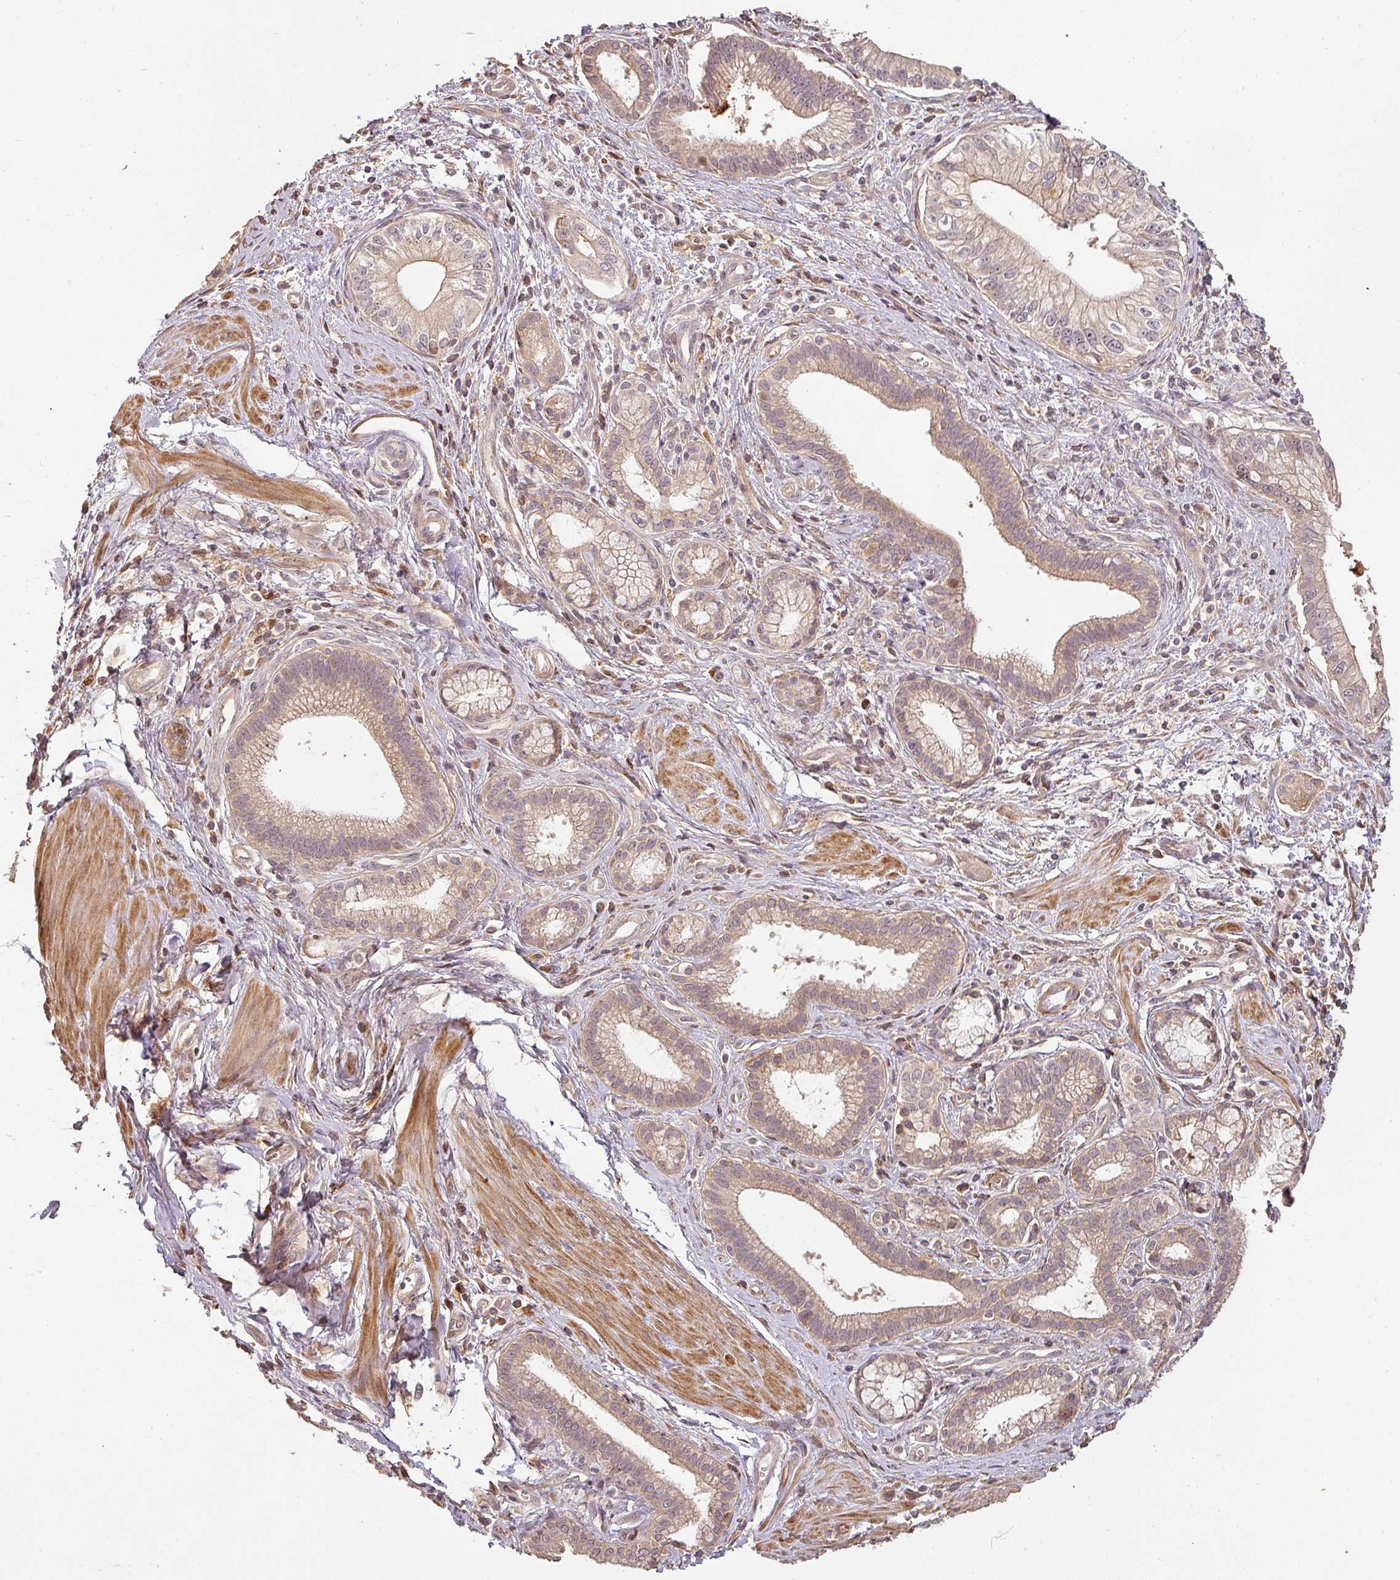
{"staining": {"intensity": "weak", "quantity": "25%-75%", "location": "cytoplasmic/membranous"}, "tissue": "pancreatic cancer", "cell_type": "Tumor cells", "image_type": "cancer", "snomed": [{"axis": "morphology", "description": "Adenocarcinoma, NOS"}, {"axis": "topography", "description": "Pancreas"}], "caption": "High-magnification brightfield microscopy of pancreatic adenocarcinoma stained with DAB (brown) and counterstained with hematoxylin (blue). tumor cells exhibit weak cytoplasmic/membranous staining is present in approximately25%-75% of cells.", "gene": "BPIFB3", "patient": {"sex": "male", "age": 78}}